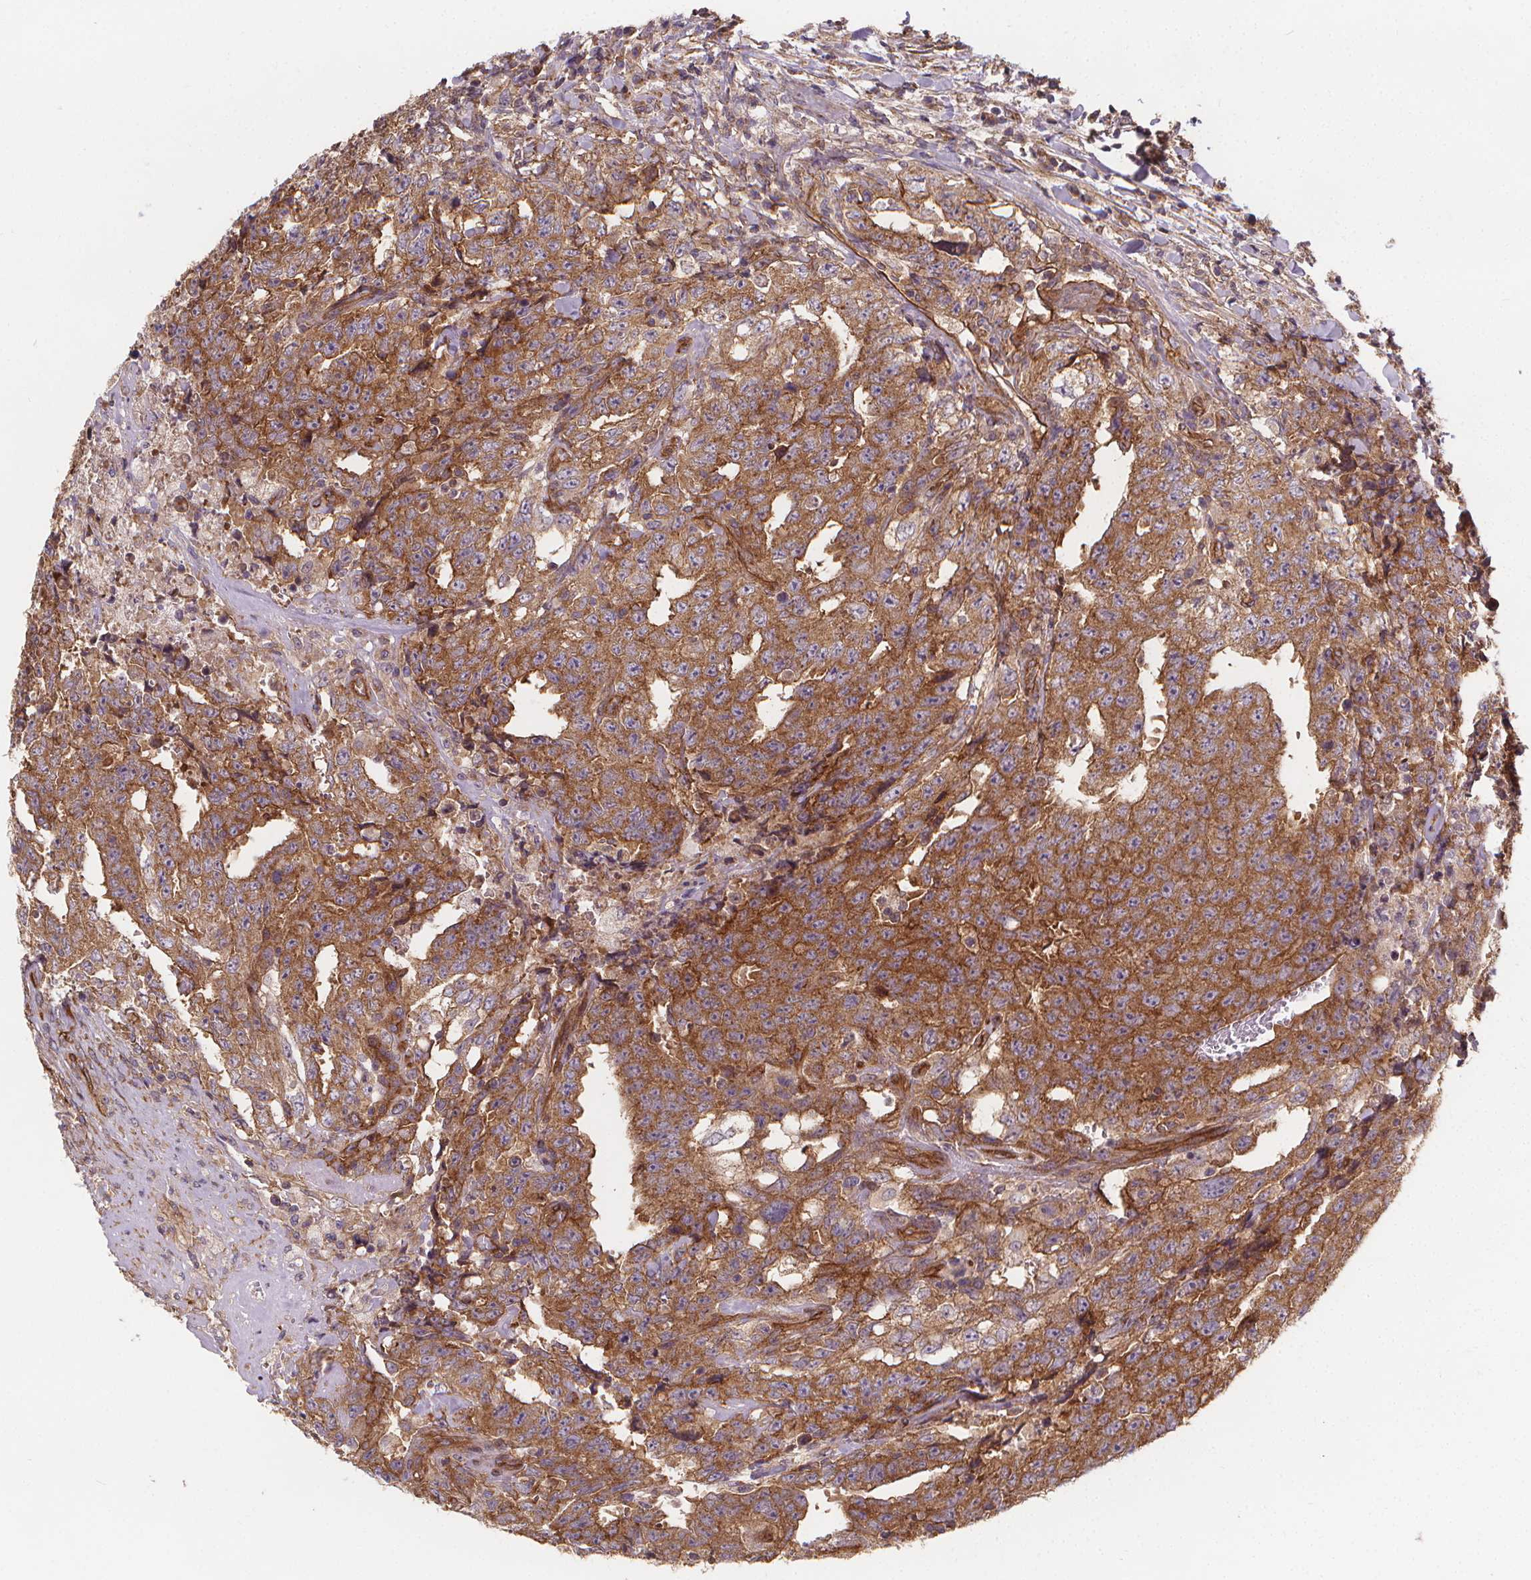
{"staining": {"intensity": "strong", "quantity": ">75%", "location": "cytoplasmic/membranous"}, "tissue": "testis cancer", "cell_type": "Tumor cells", "image_type": "cancer", "snomed": [{"axis": "morphology", "description": "Carcinoma, Embryonal, NOS"}, {"axis": "topography", "description": "Testis"}], "caption": "Protein expression by IHC shows strong cytoplasmic/membranous staining in about >75% of tumor cells in embryonal carcinoma (testis).", "gene": "CLINT1", "patient": {"sex": "male", "age": 24}}